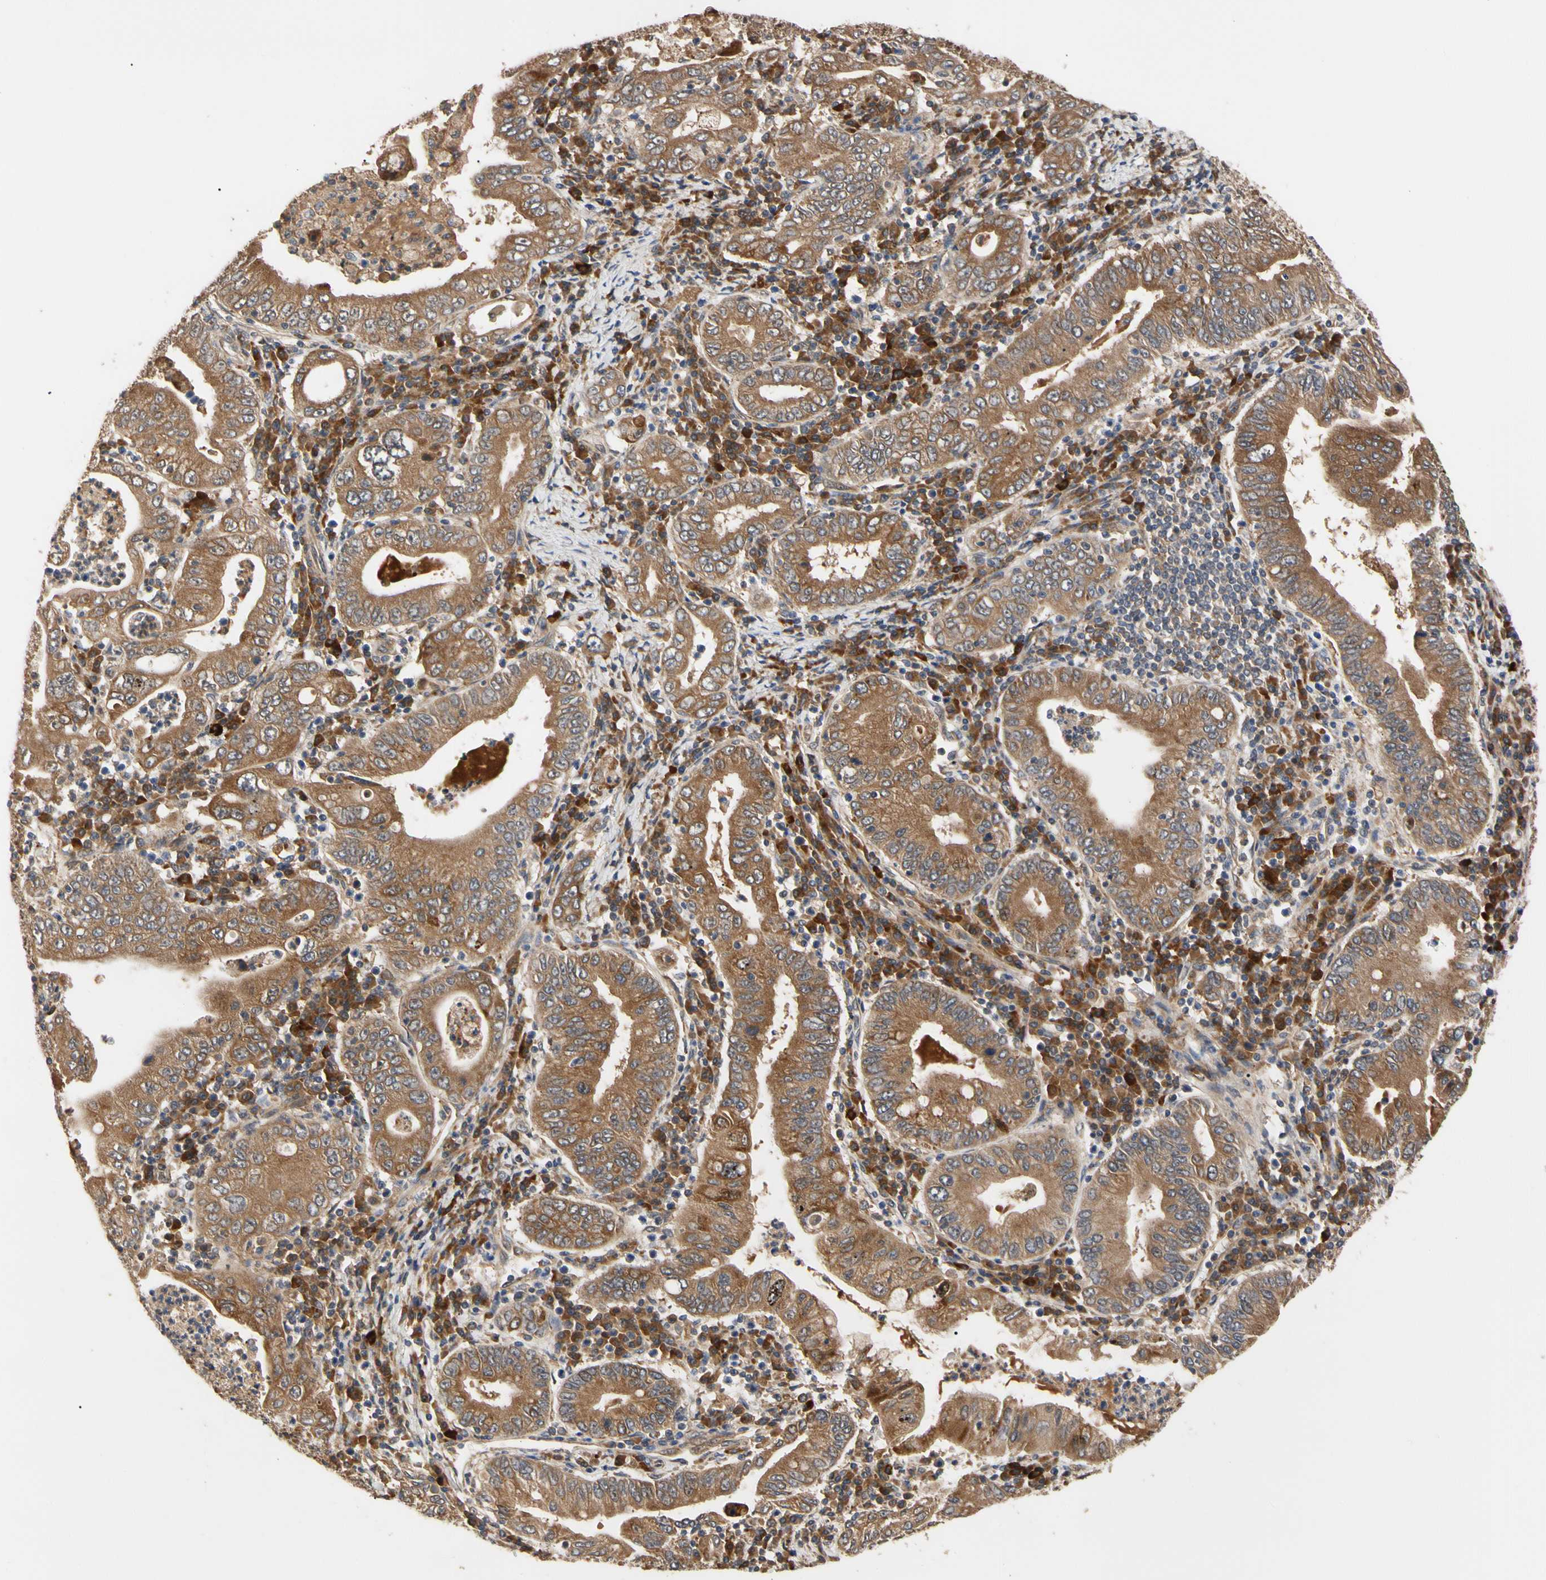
{"staining": {"intensity": "moderate", "quantity": ">75%", "location": "cytoplasmic/membranous"}, "tissue": "stomach cancer", "cell_type": "Tumor cells", "image_type": "cancer", "snomed": [{"axis": "morphology", "description": "Normal tissue, NOS"}, {"axis": "morphology", "description": "Adenocarcinoma, NOS"}, {"axis": "topography", "description": "Esophagus"}, {"axis": "topography", "description": "Stomach, upper"}, {"axis": "topography", "description": "Peripheral nerve tissue"}], "caption": "Immunohistochemical staining of human stomach adenocarcinoma displays moderate cytoplasmic/membranous protein positivity in about >75% of tumor cells.", "gene": "CYTIP", "patient": {"sex": "male", "age": 62}}